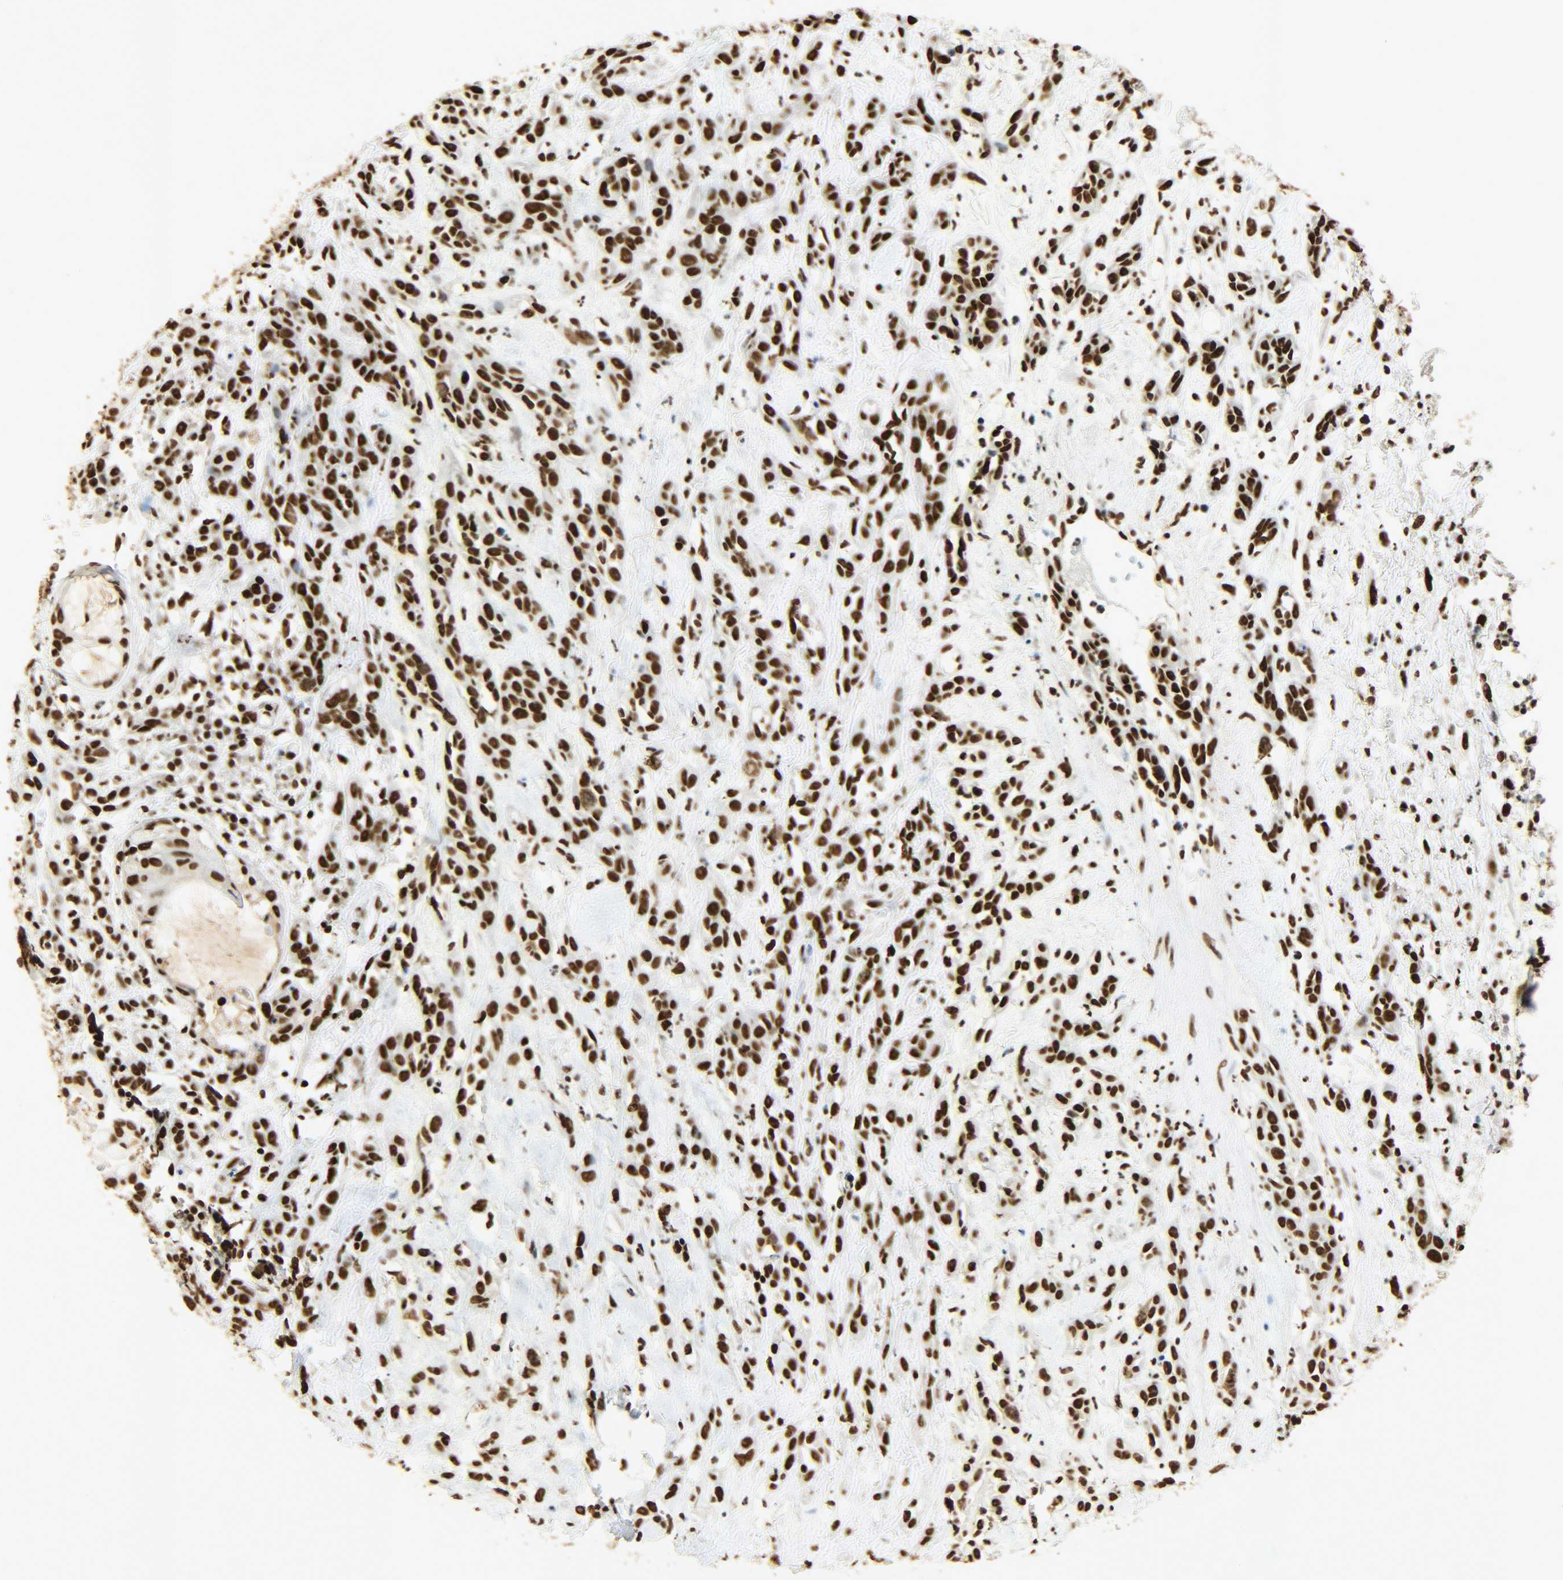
{"staining": {"intensity": "strong", "quantity": ">75%", "location": "nuclear"}, "tissue": "head and neck cancer", "cell_type": "Tumor cells", "image_type": "cancer", "snomed": [{"axis": "morphology", "description": "Squamous cell carcinoma, NOS"}, {"axis": "topography", "description": "Head-Neck"}], "caption": "Protein staining by IHC displays strong nuclear expression in approximately >75% of tumor cells in head and neck cancer (squamous cell carcinoma).", "gene": "KHDRBS1", "patient": {"sex": "male", "age": 62}}